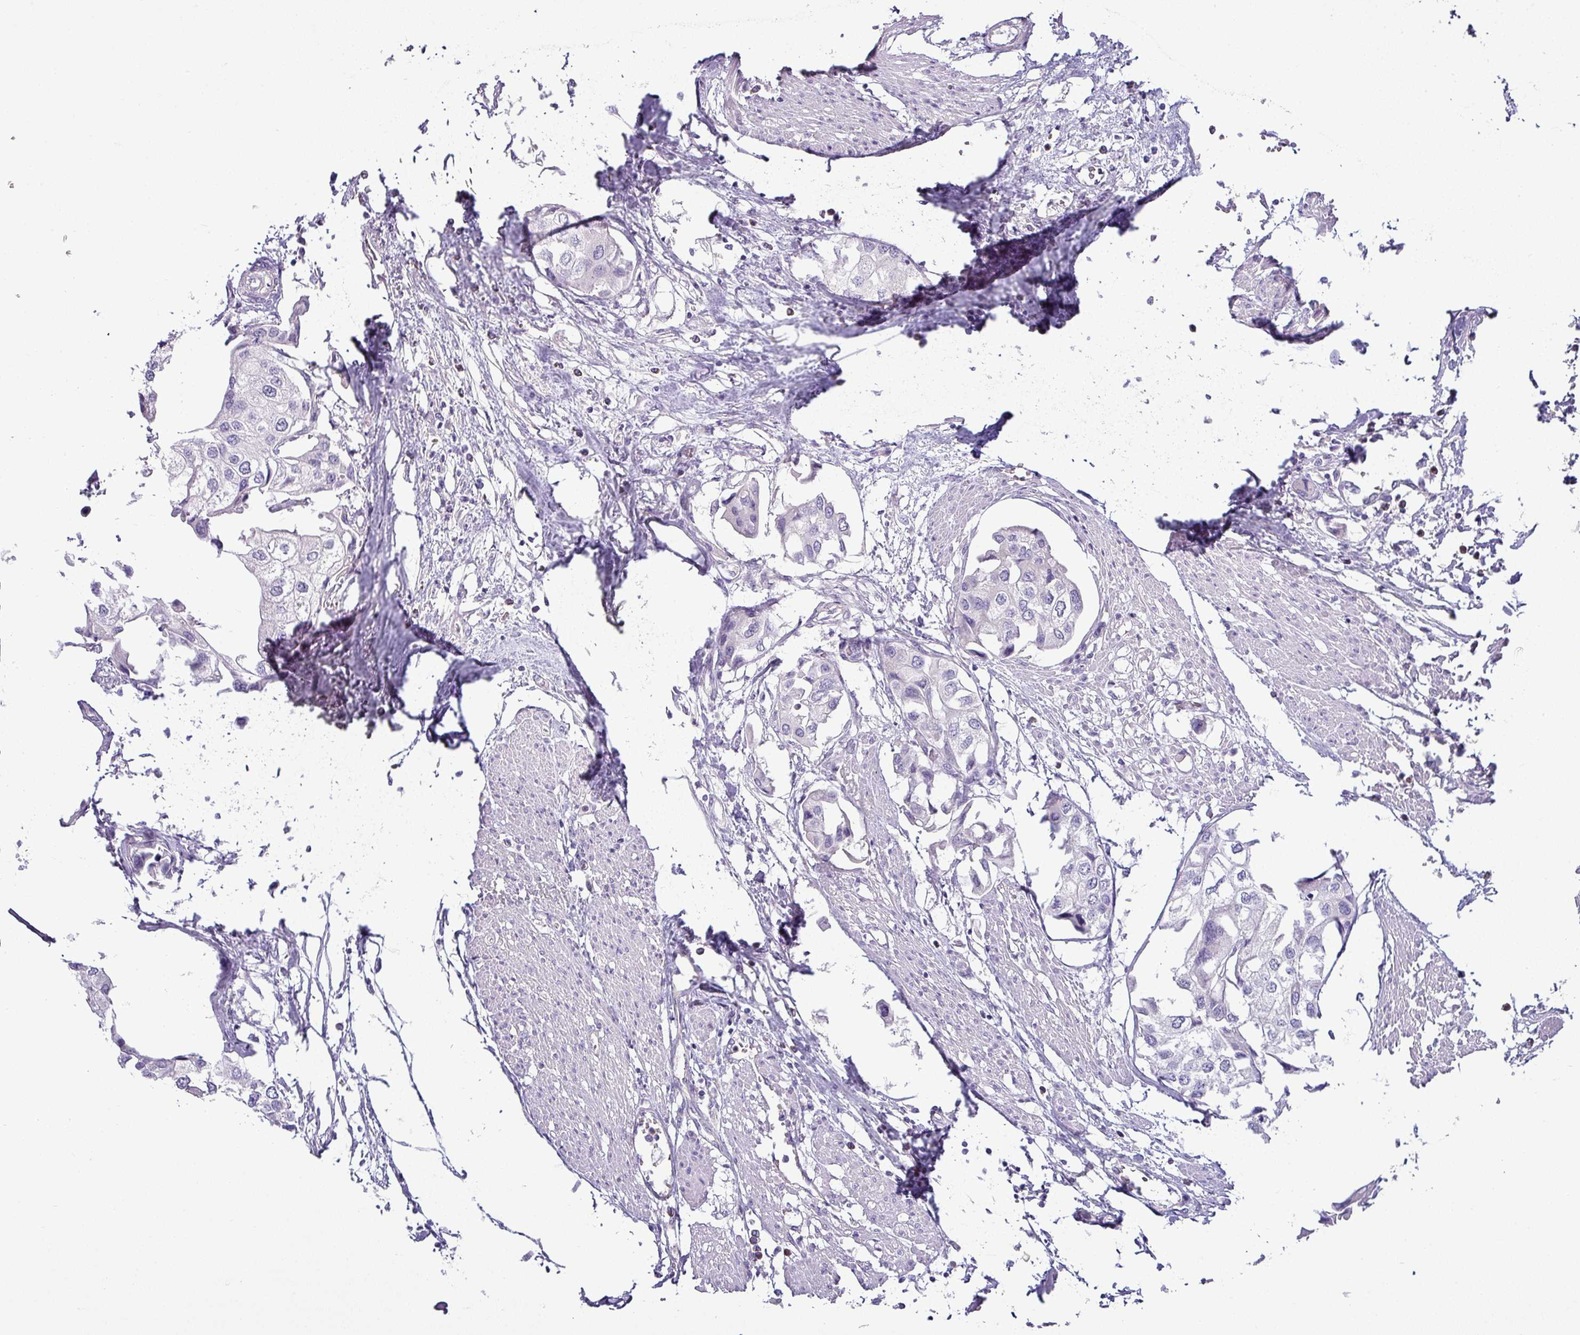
{"staining": {"intensity": "negative", "quantity": "none", "location": "none"}, "tissue": "urothelial cancer", "cell_type": "Tumor cells", "image_type": "cancer", "snomed": [{"axis": "morphology", "description": "Urothelial carcinoma, High grade"}, {"axis": "topography", "description": "Urinary bladder"}], "caption": "IHC of urothelial cancer shows no staining in tumor cells. Brightfield microscopy of IHC stained with DAB (3,3'-diaminobenzidine) (brown) and hematoxylin (blue), captured at high magnification.", "gene": "HBEGF", "patient": {"sex": "male", "age": 64}}